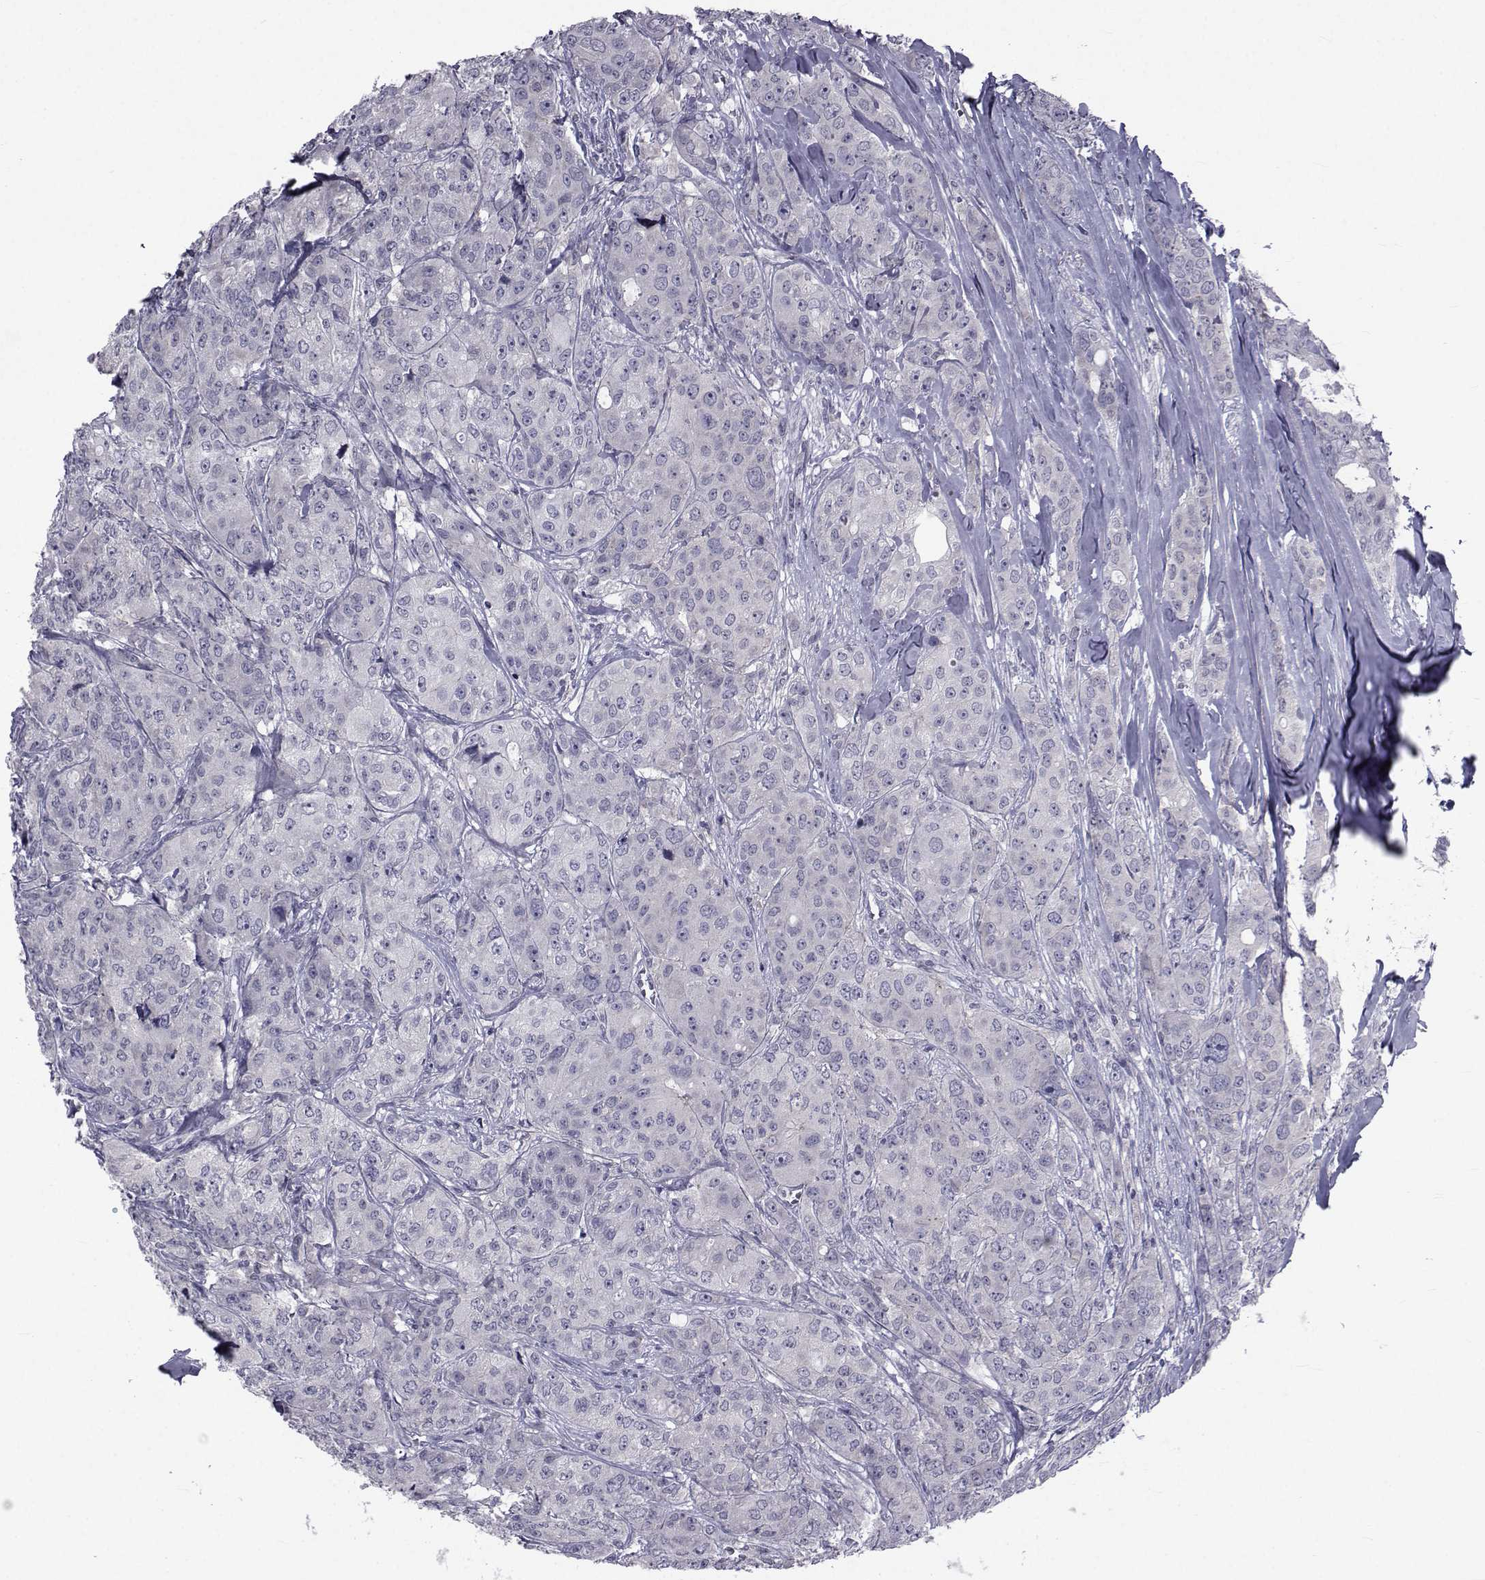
{"staining": {"intensity": "negative", "quantity": "none", "location": "none"}, "tissue": "breast cancer", "cell_type": "Tumor cells", "image_type": "cancer", "snomed": [{"axis": "morphology", "description": "Duct carcinoma"}, {"axis": "topography", "description": "Breast"}], "caption": "A histopathology image of breast cancer (infiltrating ductal carcinoma) stained for a protein reveals no brown staining in tumor cells.", "gene": "SLC30A10", "patient": {"sex": "female", "age": 43}}